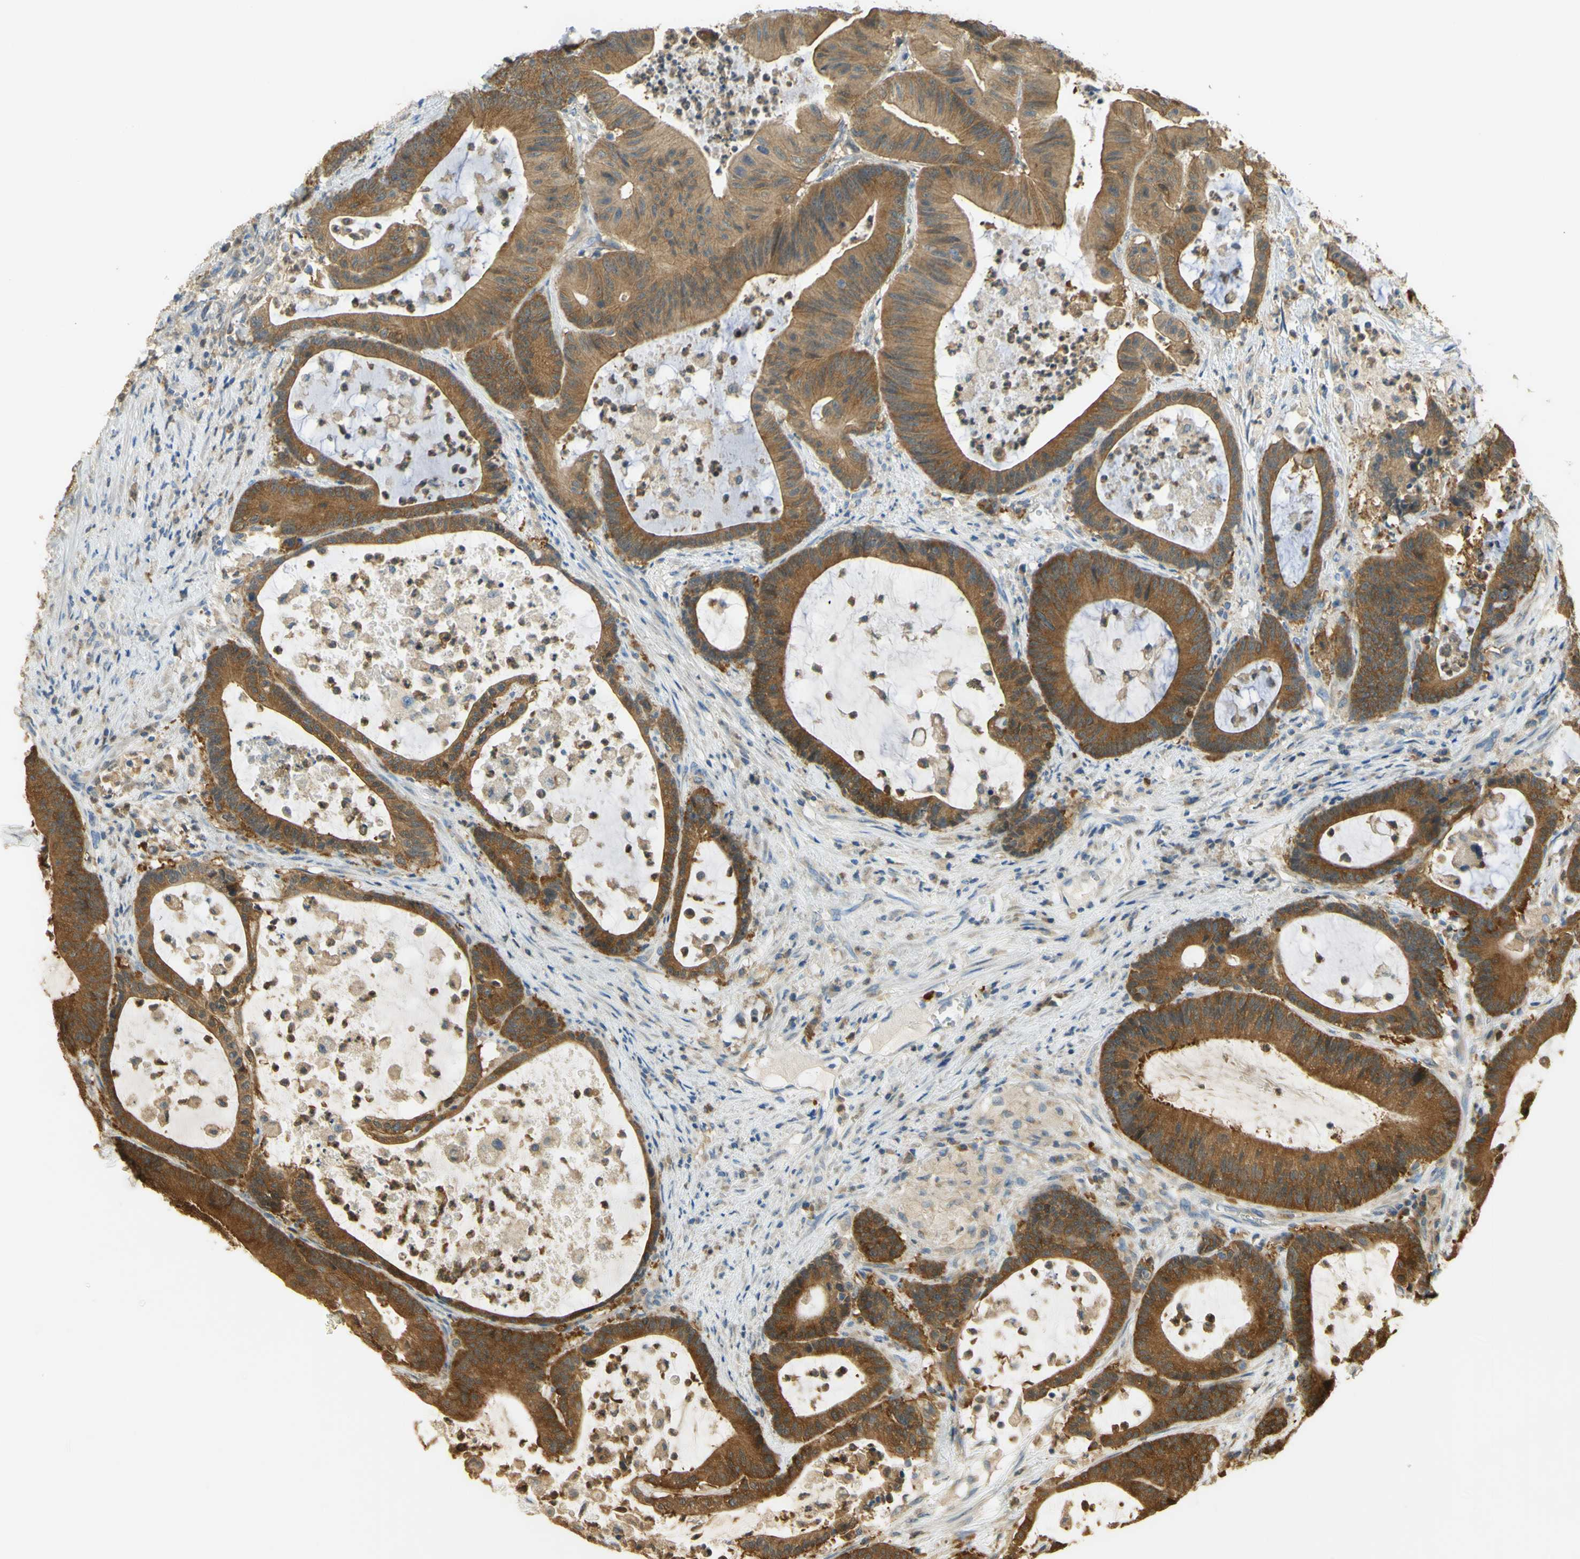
{"staining": {"intensity": "moderate", "quantity": ">75%", "location": "cytoplasmic/membranous"}, "tissue": "colorectal cancer", "cell_type": "Tumor cells", "image_type": "cancer", "snomed": [{"axis": "morphology", "description": "Adenocarcinoma, NOS"}, {"axis": "topography", "description": "Colon"}], "caption": "Colorectal cancer stained for a protein (brown) reveals moderate cytoplasmic/membranous positive expression in approximately >75% of tumor cells.", "gene": "PAK1", "patient": {"sex": "female", "age": 84}}